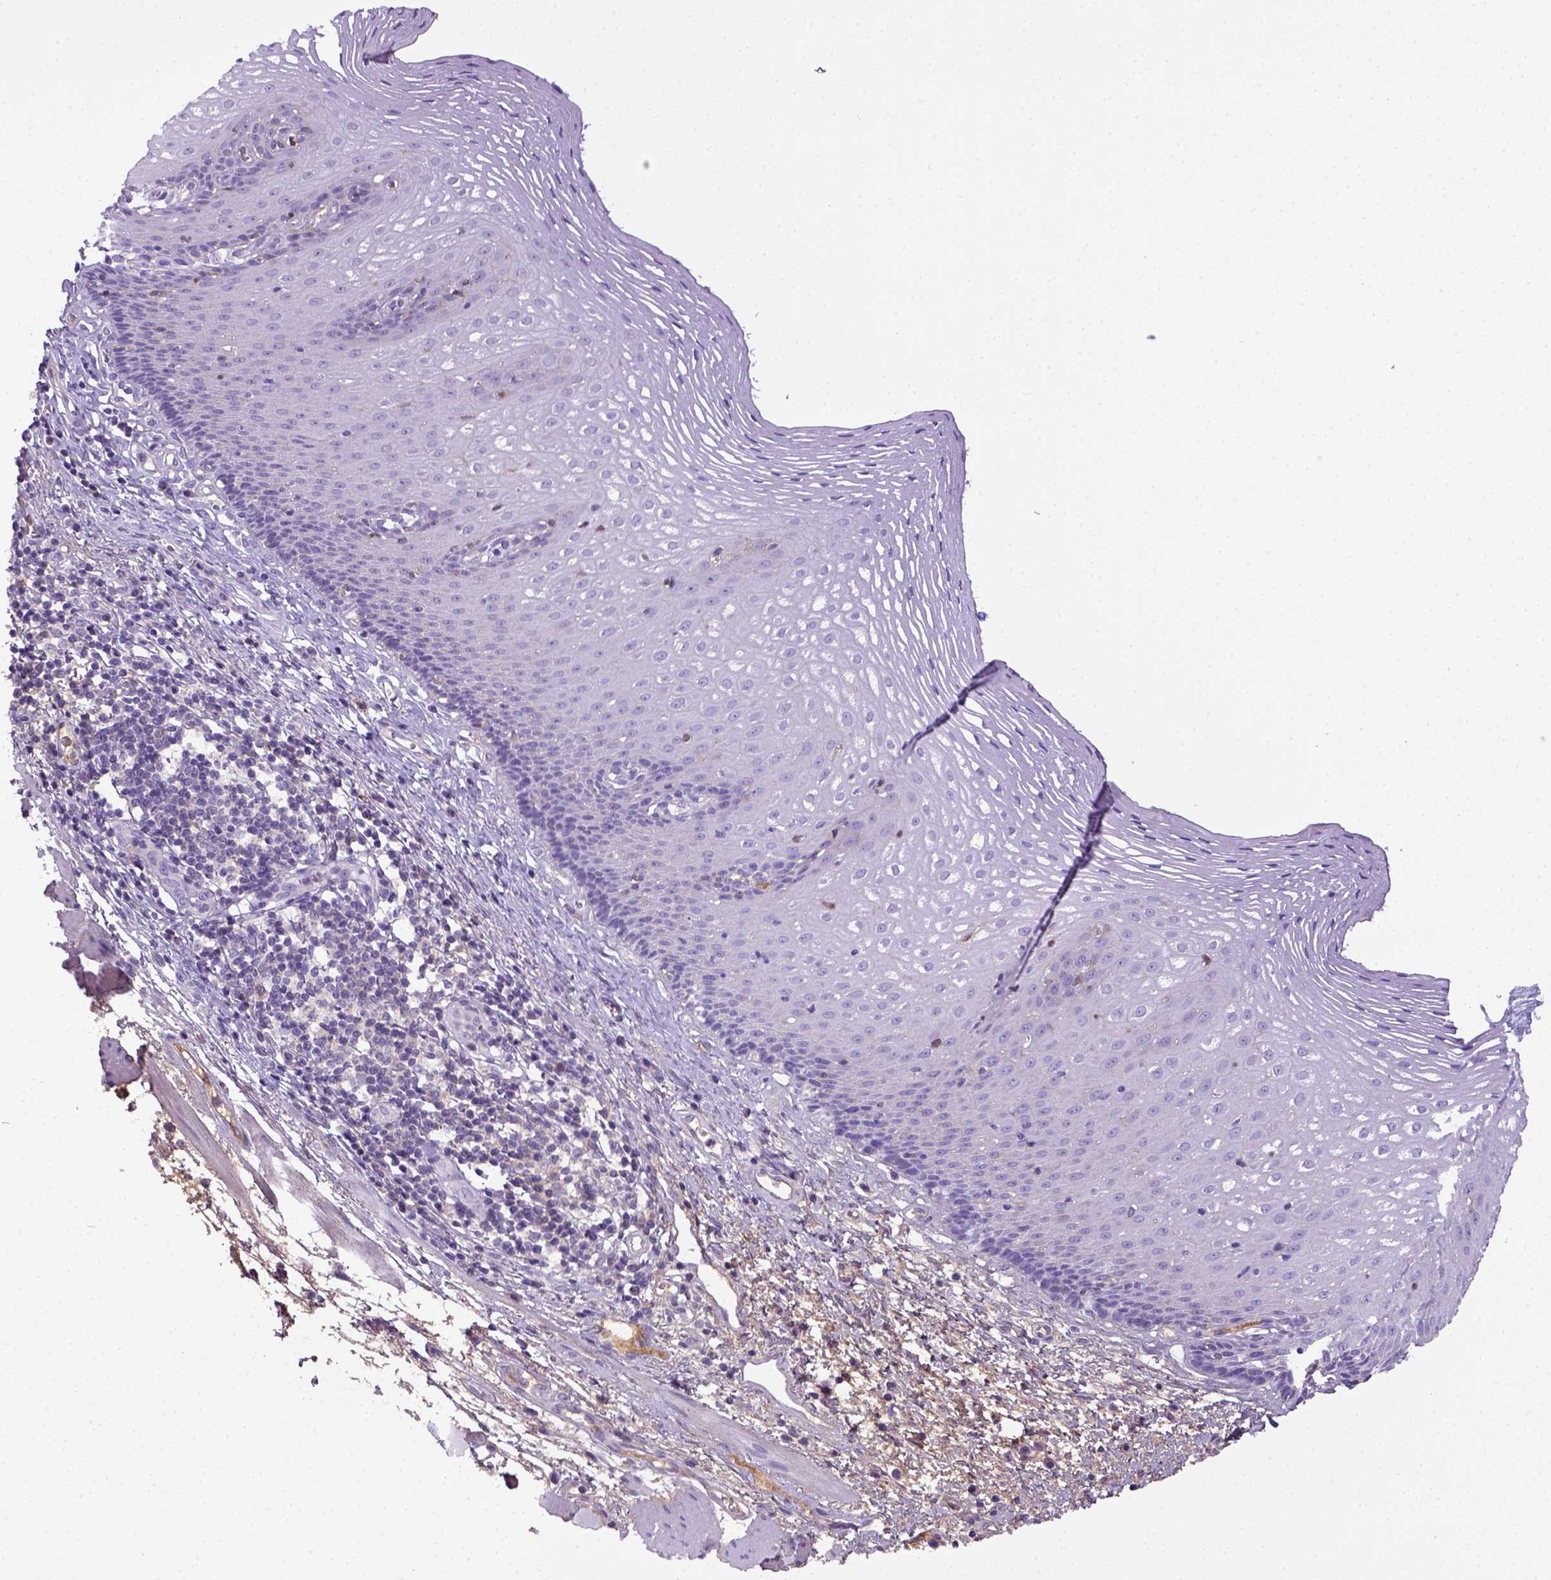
{"staining": {"intensity": "negative", "quantity": "none", "location": "none"}, "tissue": "esophagus", "cell_type": "Squamous epithelial cells", "image_type": "normal", "snomed": [{"axis": "morphology", "description": "Normal tissue, NOS"}, {"axis": "topography", "description": "Esophagus"}], "caption": "A high-resolution image shows immunohistochemistry (IHC) staining of benign esophagus, which displays no significant positivity in squamous epithelial cells. (Brightfield microscopy of DAB IHC at high magnification).", "gene": "ITIH4", "patient": {"sex": "male", "age": 76}}